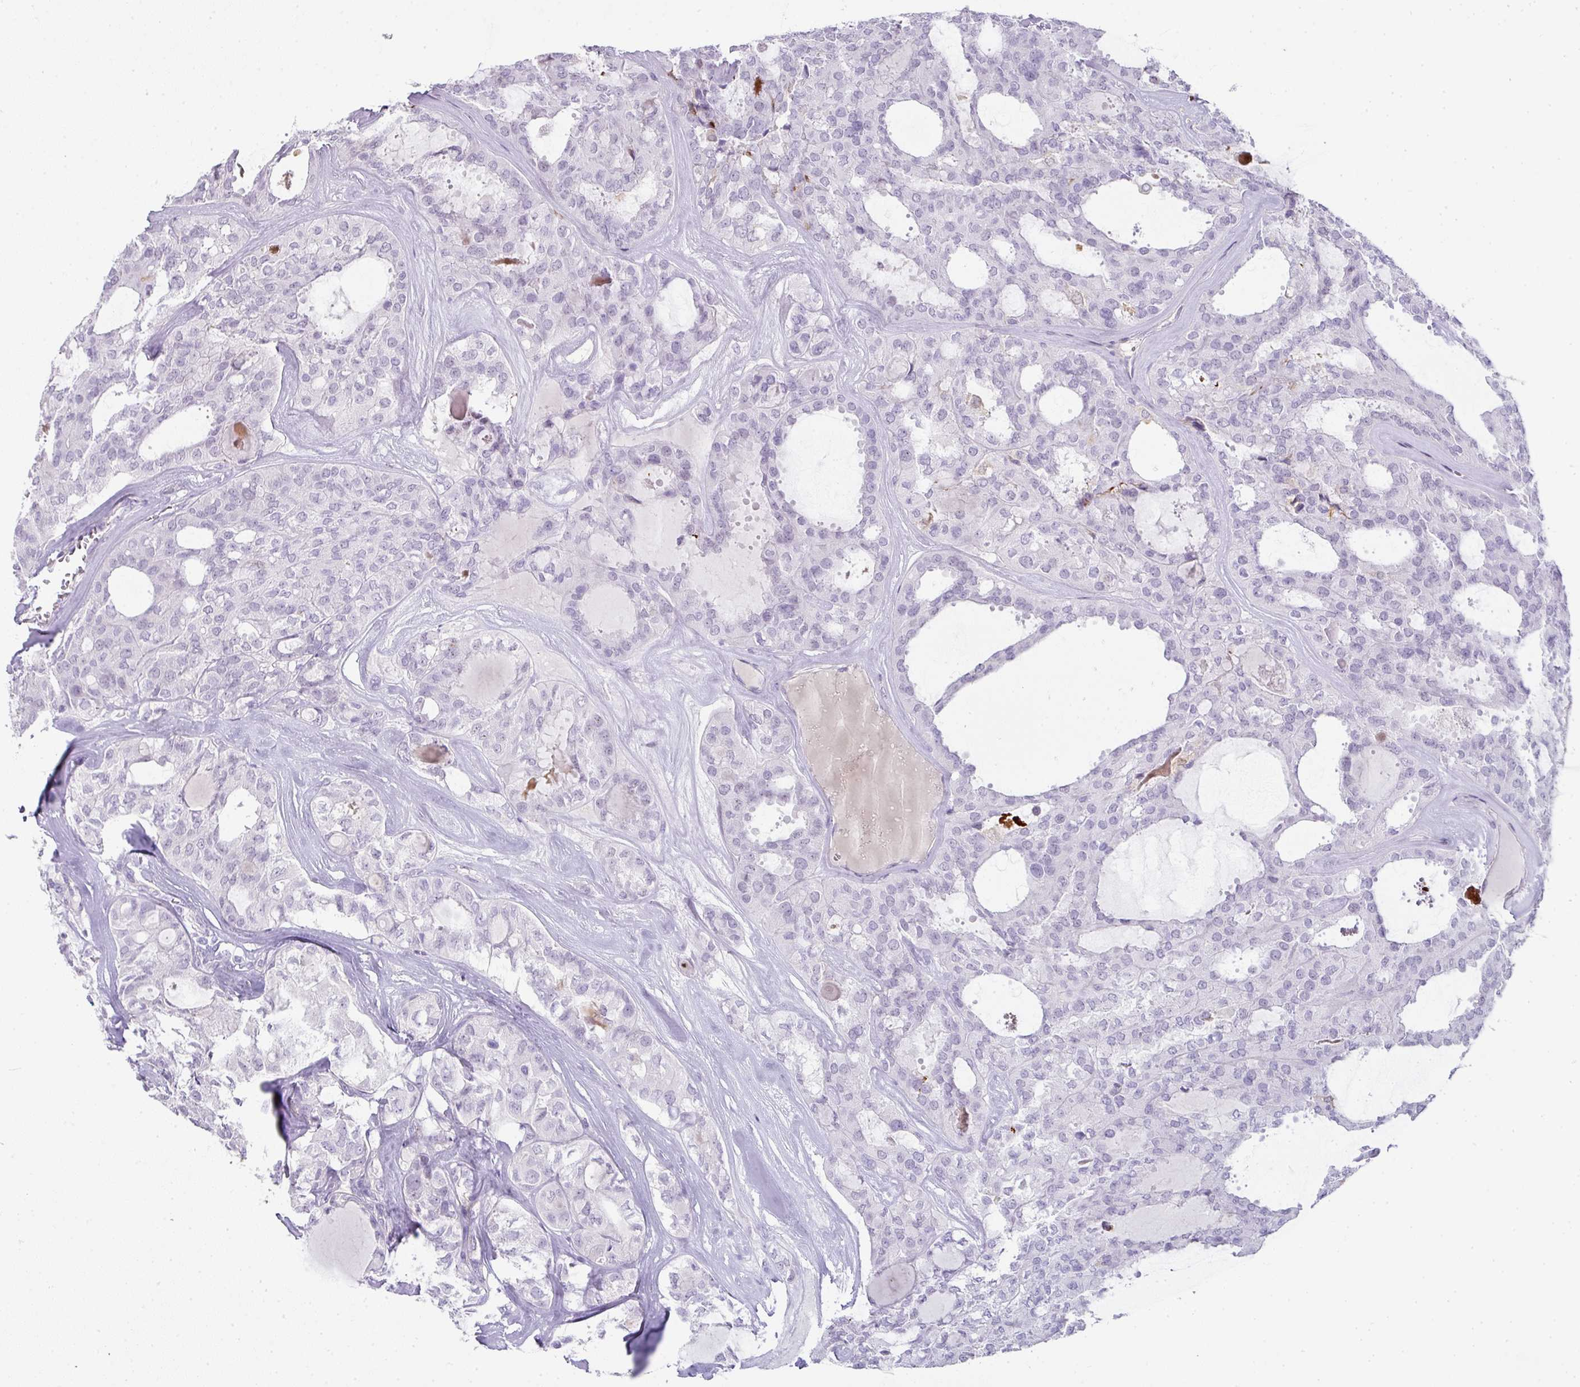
{"staining": {"intensity": "negative", "quantity": "none", "location": "none"}, "tissue": "thyroid cancer", "cell_type": "Tumor cells", "image_type": "cancer", "snomed": [{"axis": "morphology", "description": "Follicular adenoma carcinoma, NOS"}, {"axis": "topography", "description": "Thyroid gland"}], "caption": "Immunohistochemistry (IHC) of thyroid cancer displays no positivity in tumor cells.", "gene": "OR52N1", "patient": {"sex": "male", "age": 75}}